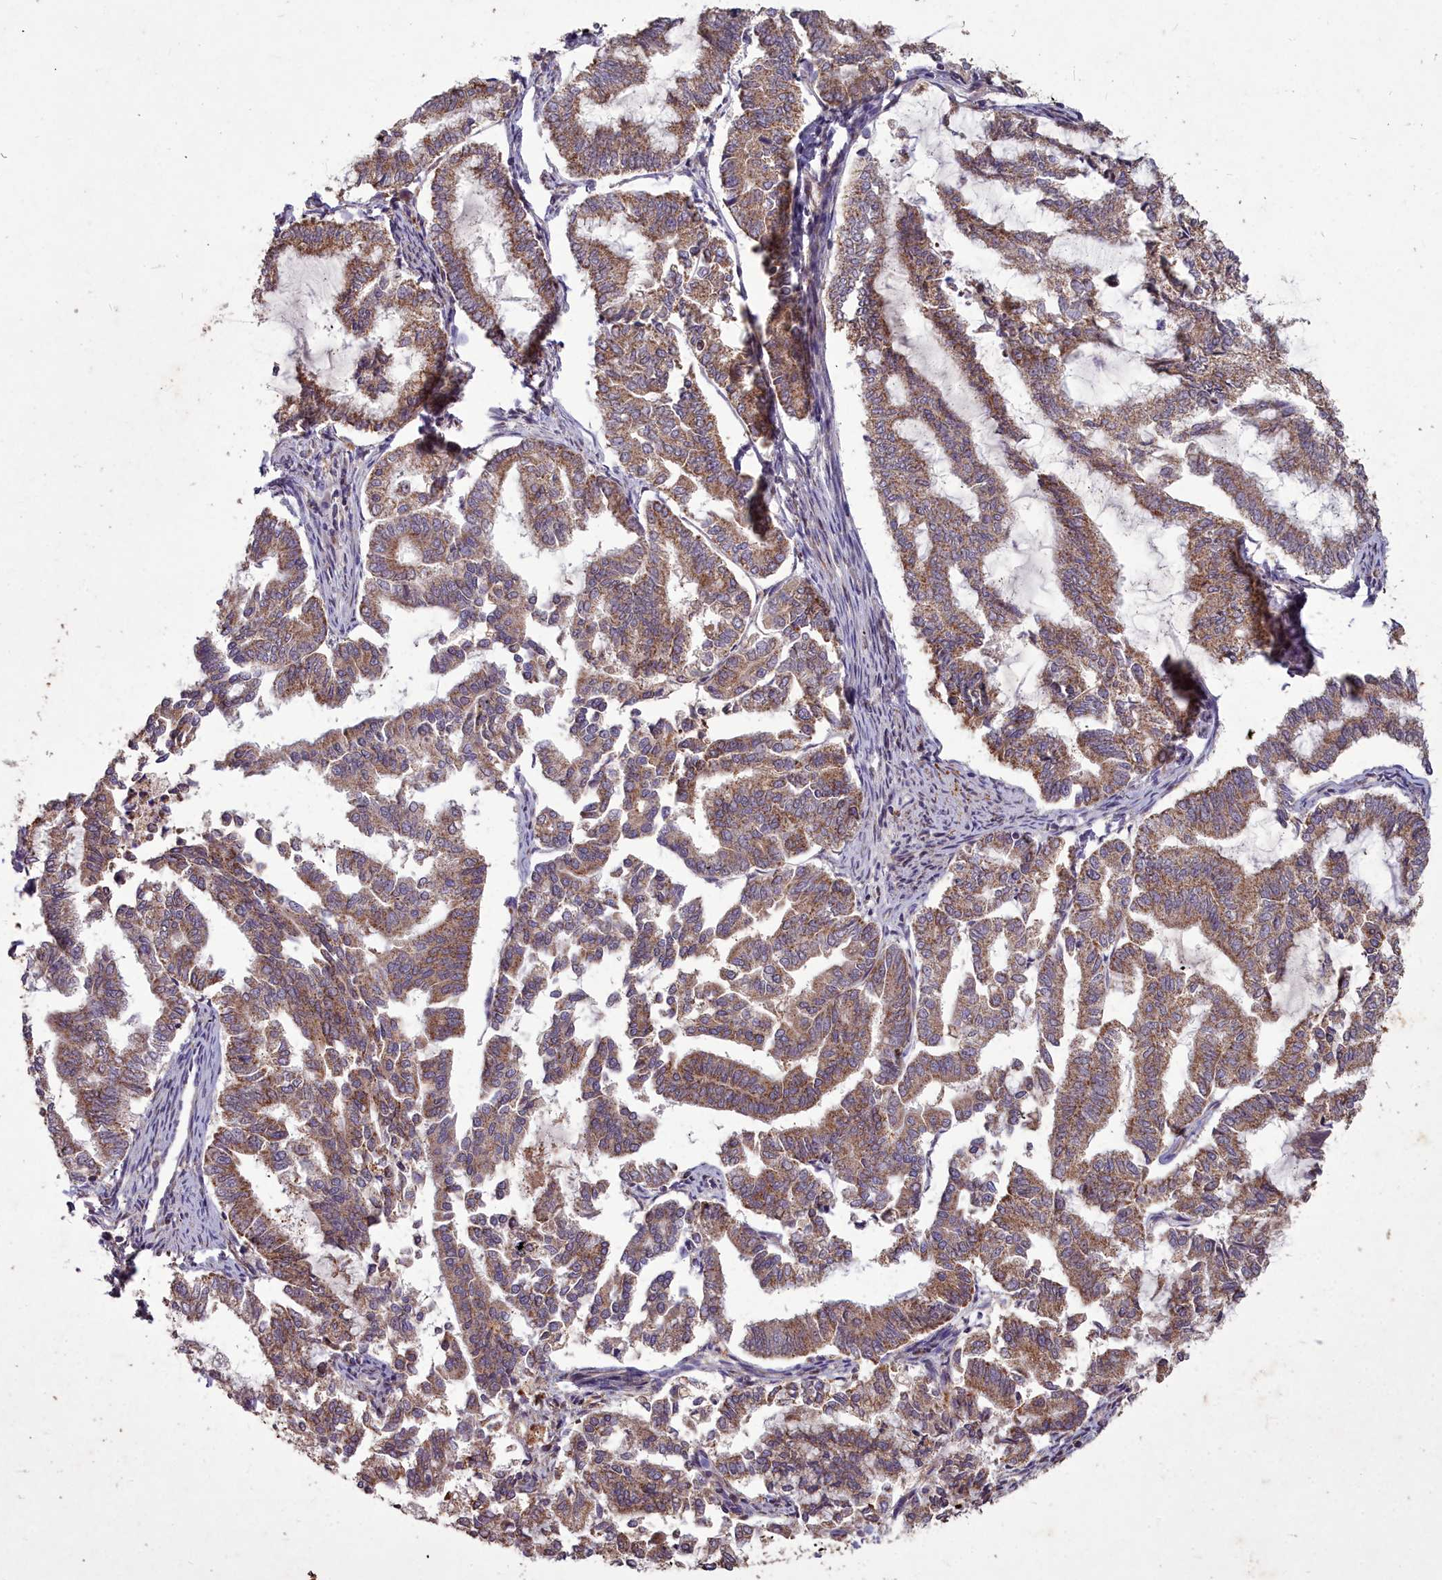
{"staining": {"intensity": "moderate", "quantity": ">75%", "location": "cytoplasmic/membranous"}, "tissue": "endometrial cancer", "cell_type": "Tumor cells", "image_type": "cancer", "snomed": [{"axis": "morphology", "description": "Adenocarcinoma, NOS"}, {"axis": "topography", "description": "Endometrium"}], "caption": "Approximately >75% of tumor cells in endometrial adenocarcinoma display moderate cytoplasmic/membranous protein expression as visualized by brown immunohistochemical staining.", "gene": "COX11", "patient": {"sex": "female", "age": 79}}